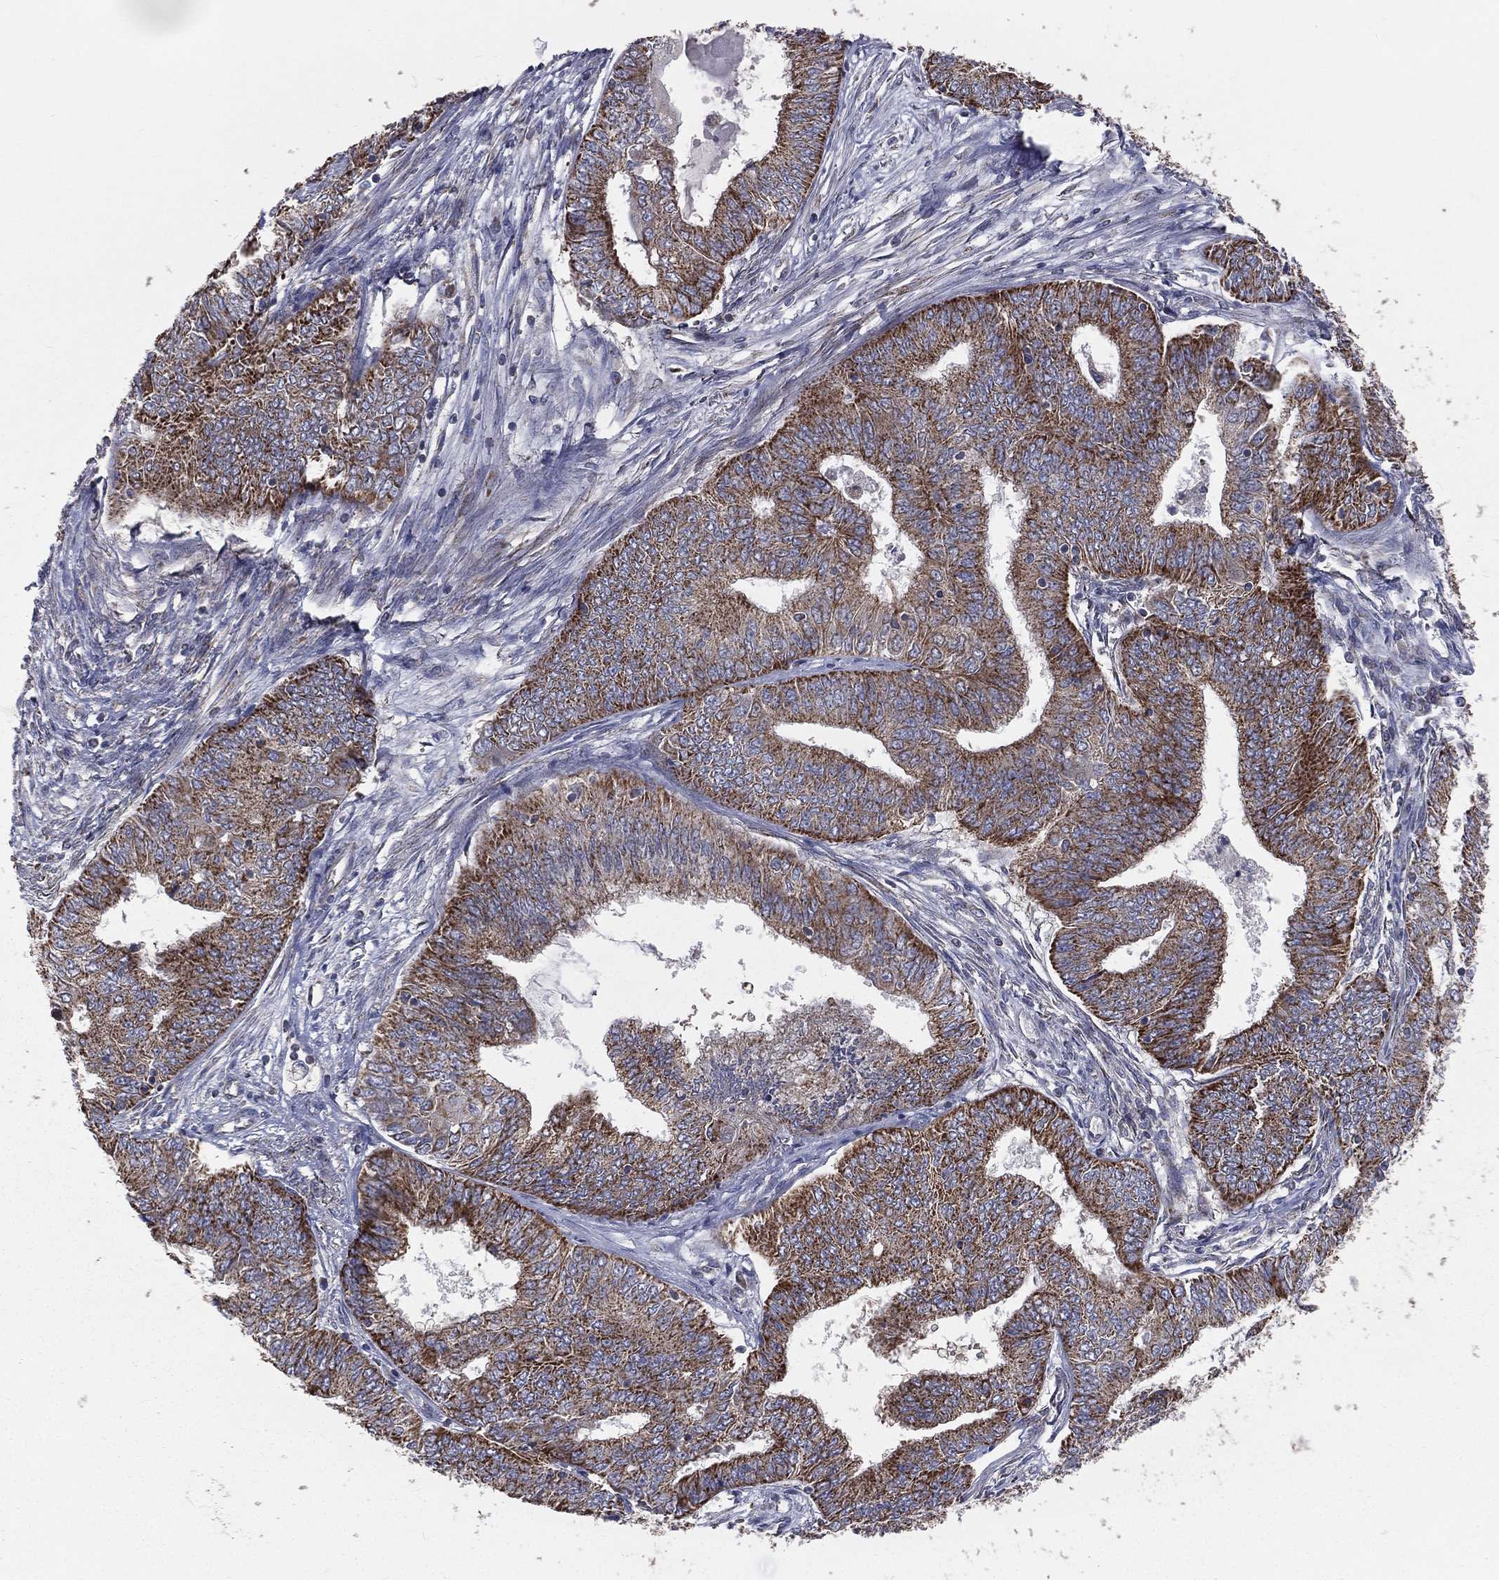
{"staining": {"intensity": "strong", "quantity": ">75%", "location": "cytoplasmic/membranous"}, "tissue": "endometrial cancer", "cell_type": "Tumor cells", "image_type": "cancer", "snomed": [{"axis": "morphology", "description": "Adenocarcinoma, NOS"}, {"axis": "topography", "description": "Endometrium"}], "caption": "Tumor cells display high levels of strong cytoplasmic/membranous staining in approximately >75% of cells in endometrial adenocarcinoma.", "gene": "HADH", "patient": {"sex": "female", "age": 62}}